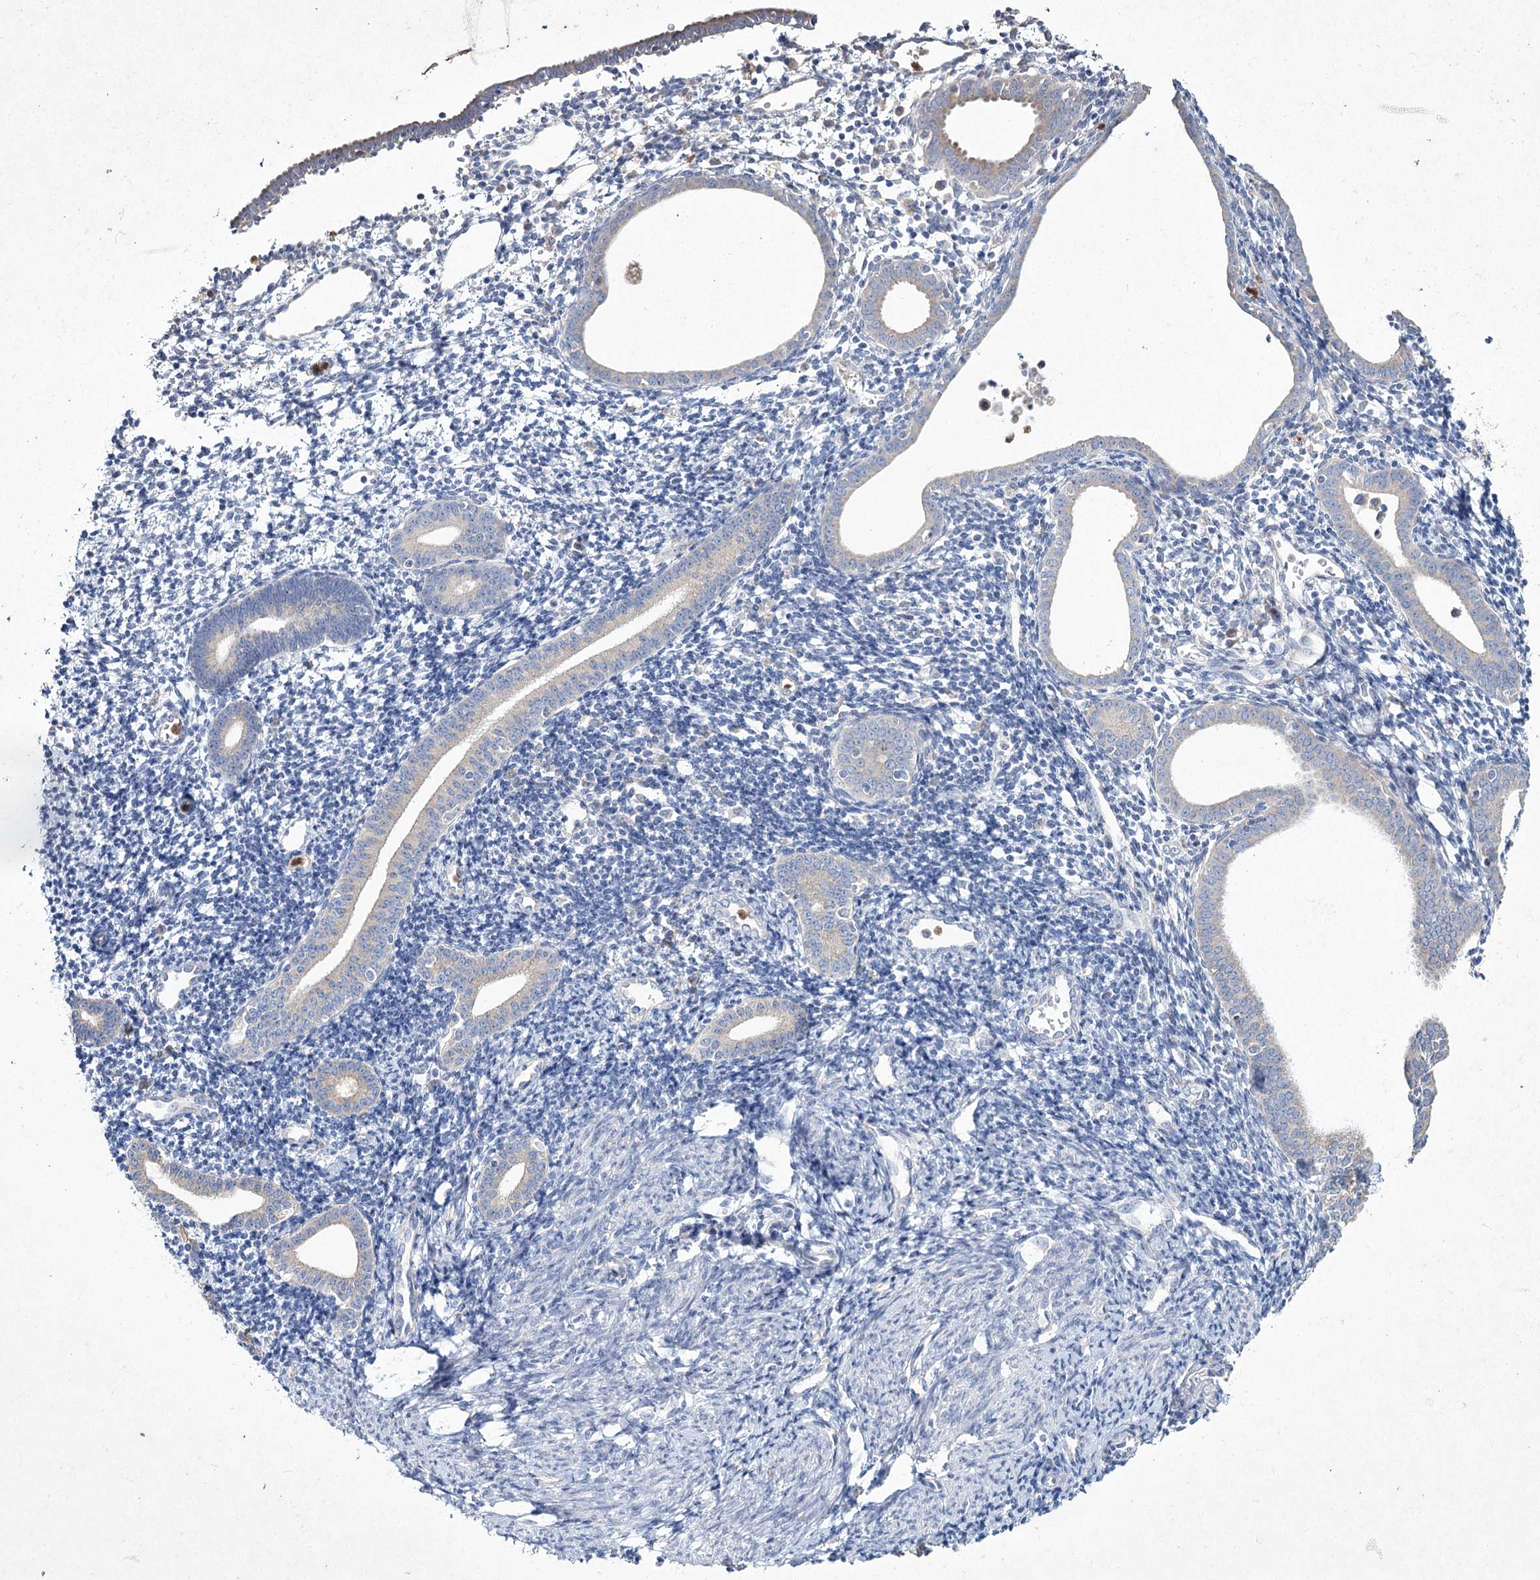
{"staining": {"intensity": "negative", "quantity": "none", "location": "none"}, "tissue": "endometrium", "cell_type": "Cells in endometrial stroma", "image_type": "normal", "snomed": [{"axis": "morphology", "description": "Normal tissue, NOS"}, {"axis": "topography", "description": "Endometrium"}], "caption": "Immunohistochemistry (IHC) photomicrograph of unremarkable endometrium stained for a protein (brown), which reveals no positivity in cells in endometrial stroma.", "gene": "NIPAL4", "patient": {"sex": "female", "age": 56}}